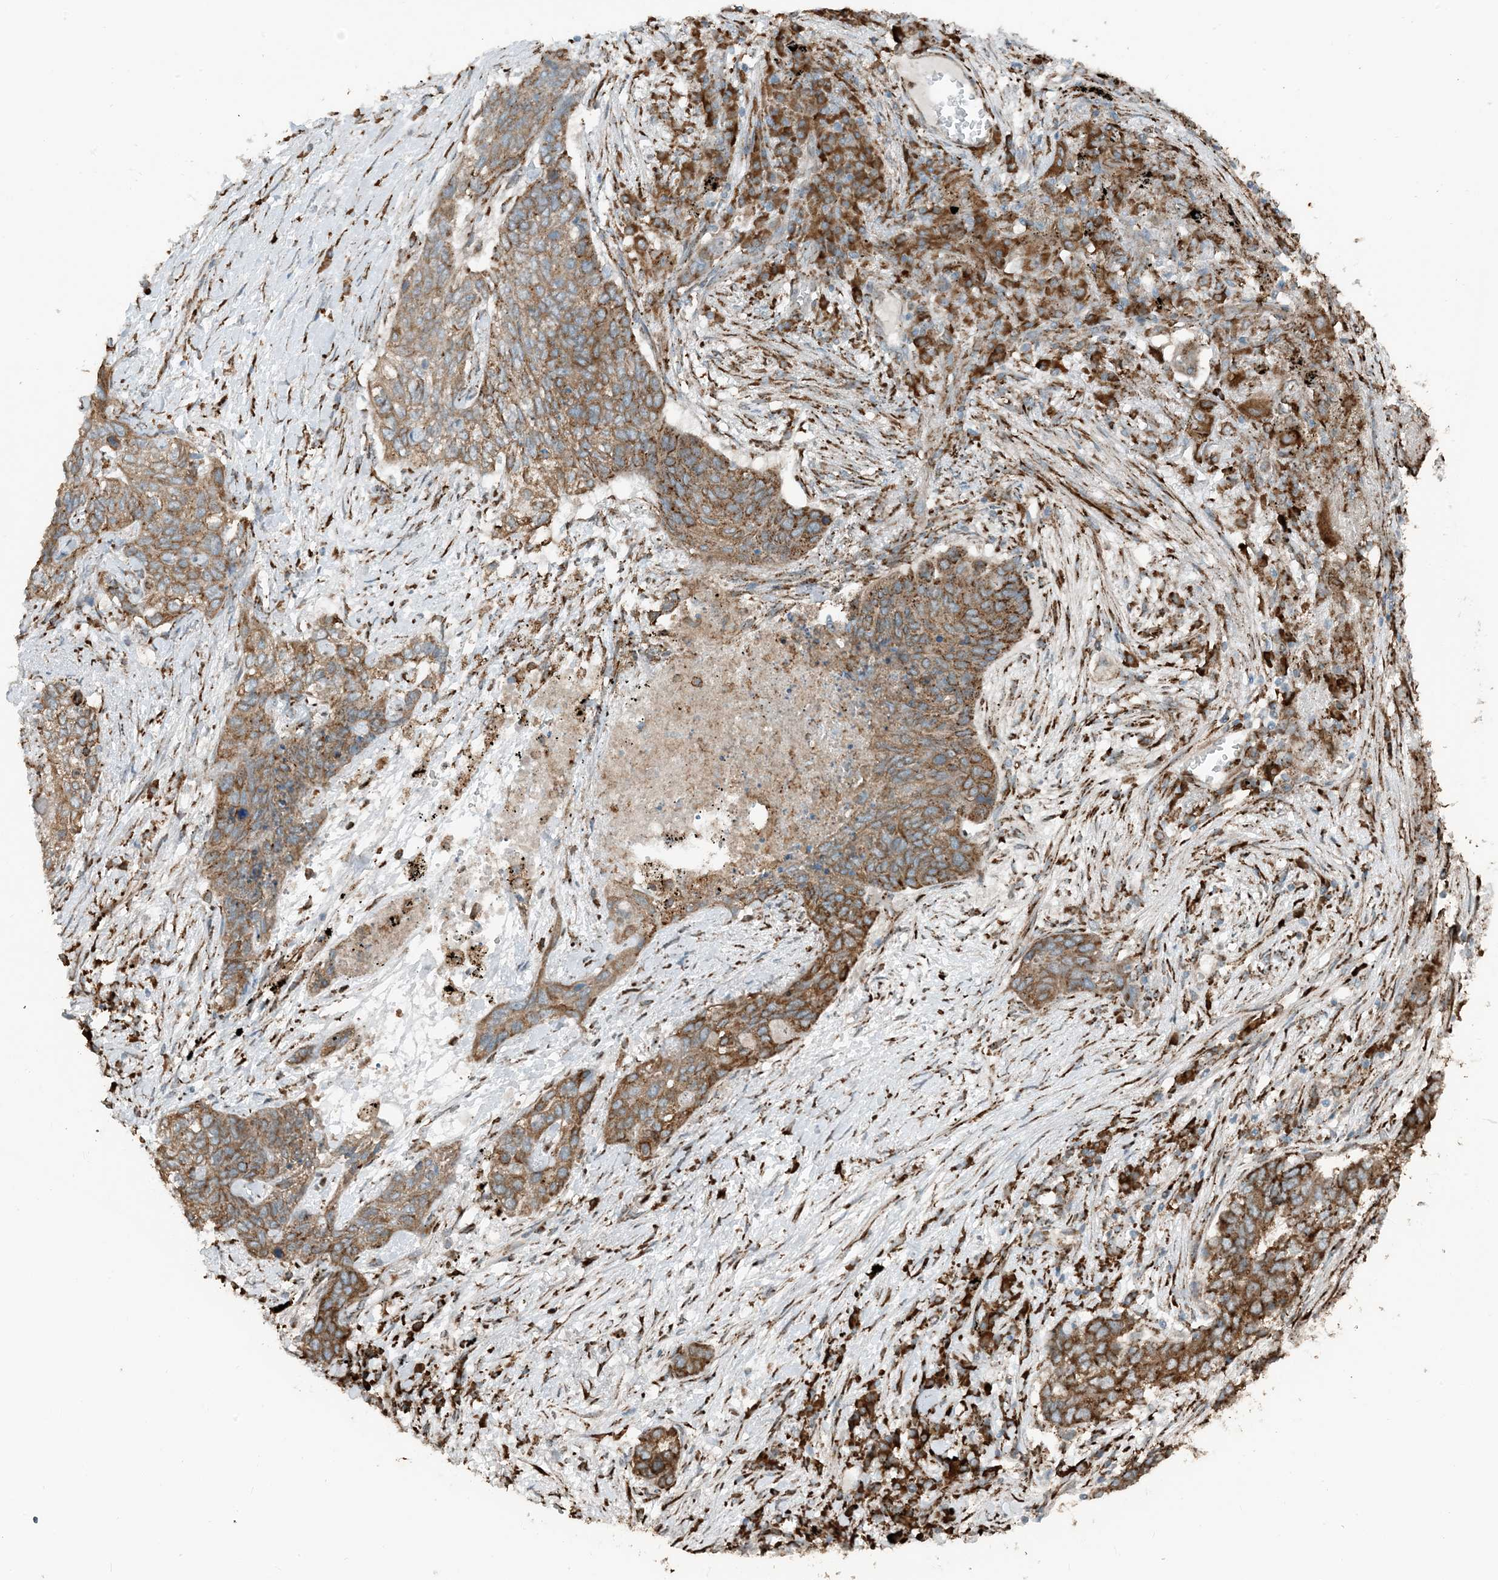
{"staining": {"intensity": "moderate", "quantity": ">75%", "location": "cytoplasmic/membranous"}, "tissue": "lung cancer", "cell_type": "Tumor cells", "image_type": "cancer", "snomed": [{"axis": "morphology", "description": "Squamous cell carcinoma, NOS"}, {"axis": "topography", "description": "Lung"}], "caption": "IHC staining of squamous cell carcinoma (lung), which shows medium levels of moderate cytoplasmic/membranous staining in approximately >75% of tumor cells indicating moderate cytoplasmic/membranous protein expression. The staining was performed using DAB (brown) for protein detection and nuclei were counterstained in hematoxylin (blue).", "gene": "CERKL", "patient": {"sex": "female", "age": 63}}